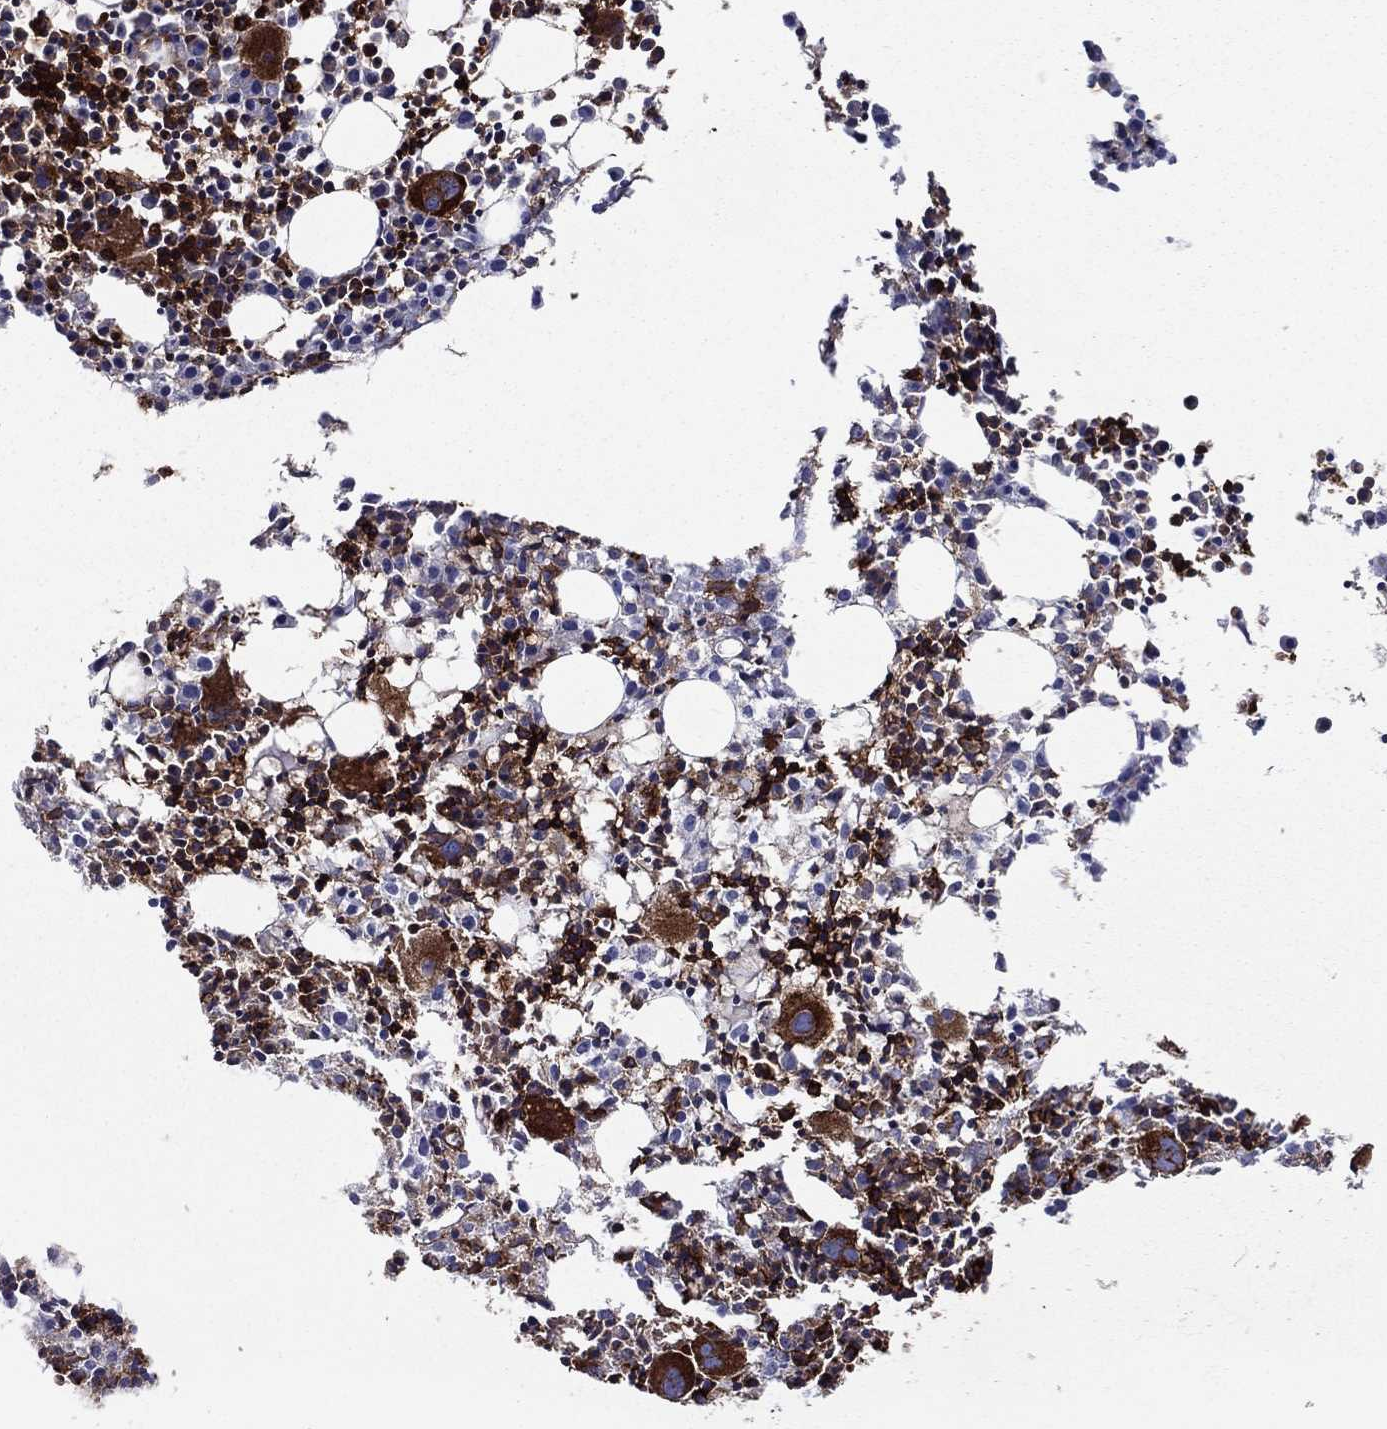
{"staining": {"intensity": "strong", "quantity": "25%-75%", "location": "cytoplasmic/membranous"}, "tissue": "bone marrow", "cell_type": "Hematopoietic cells", "image_type": "normal", "snomed": [{"axis": "morphology", "description": "Normal tissue, NOS"}, {"axis": "morphology", "description": "Inflammation, NOS"}, {"axis": "topography", "description": "Bone marrow"}], "caption": "This image displays unremarkable bone marrow stained with immunohistochemistry to label a protein in brown. The cytoplasmic/membranous of hematopoietic cells show strong positivity for the protein. Nuclei are counter-stained blue.", "gene": "EHBP1L1", "patient": {"sex": "male", "age": 3}}